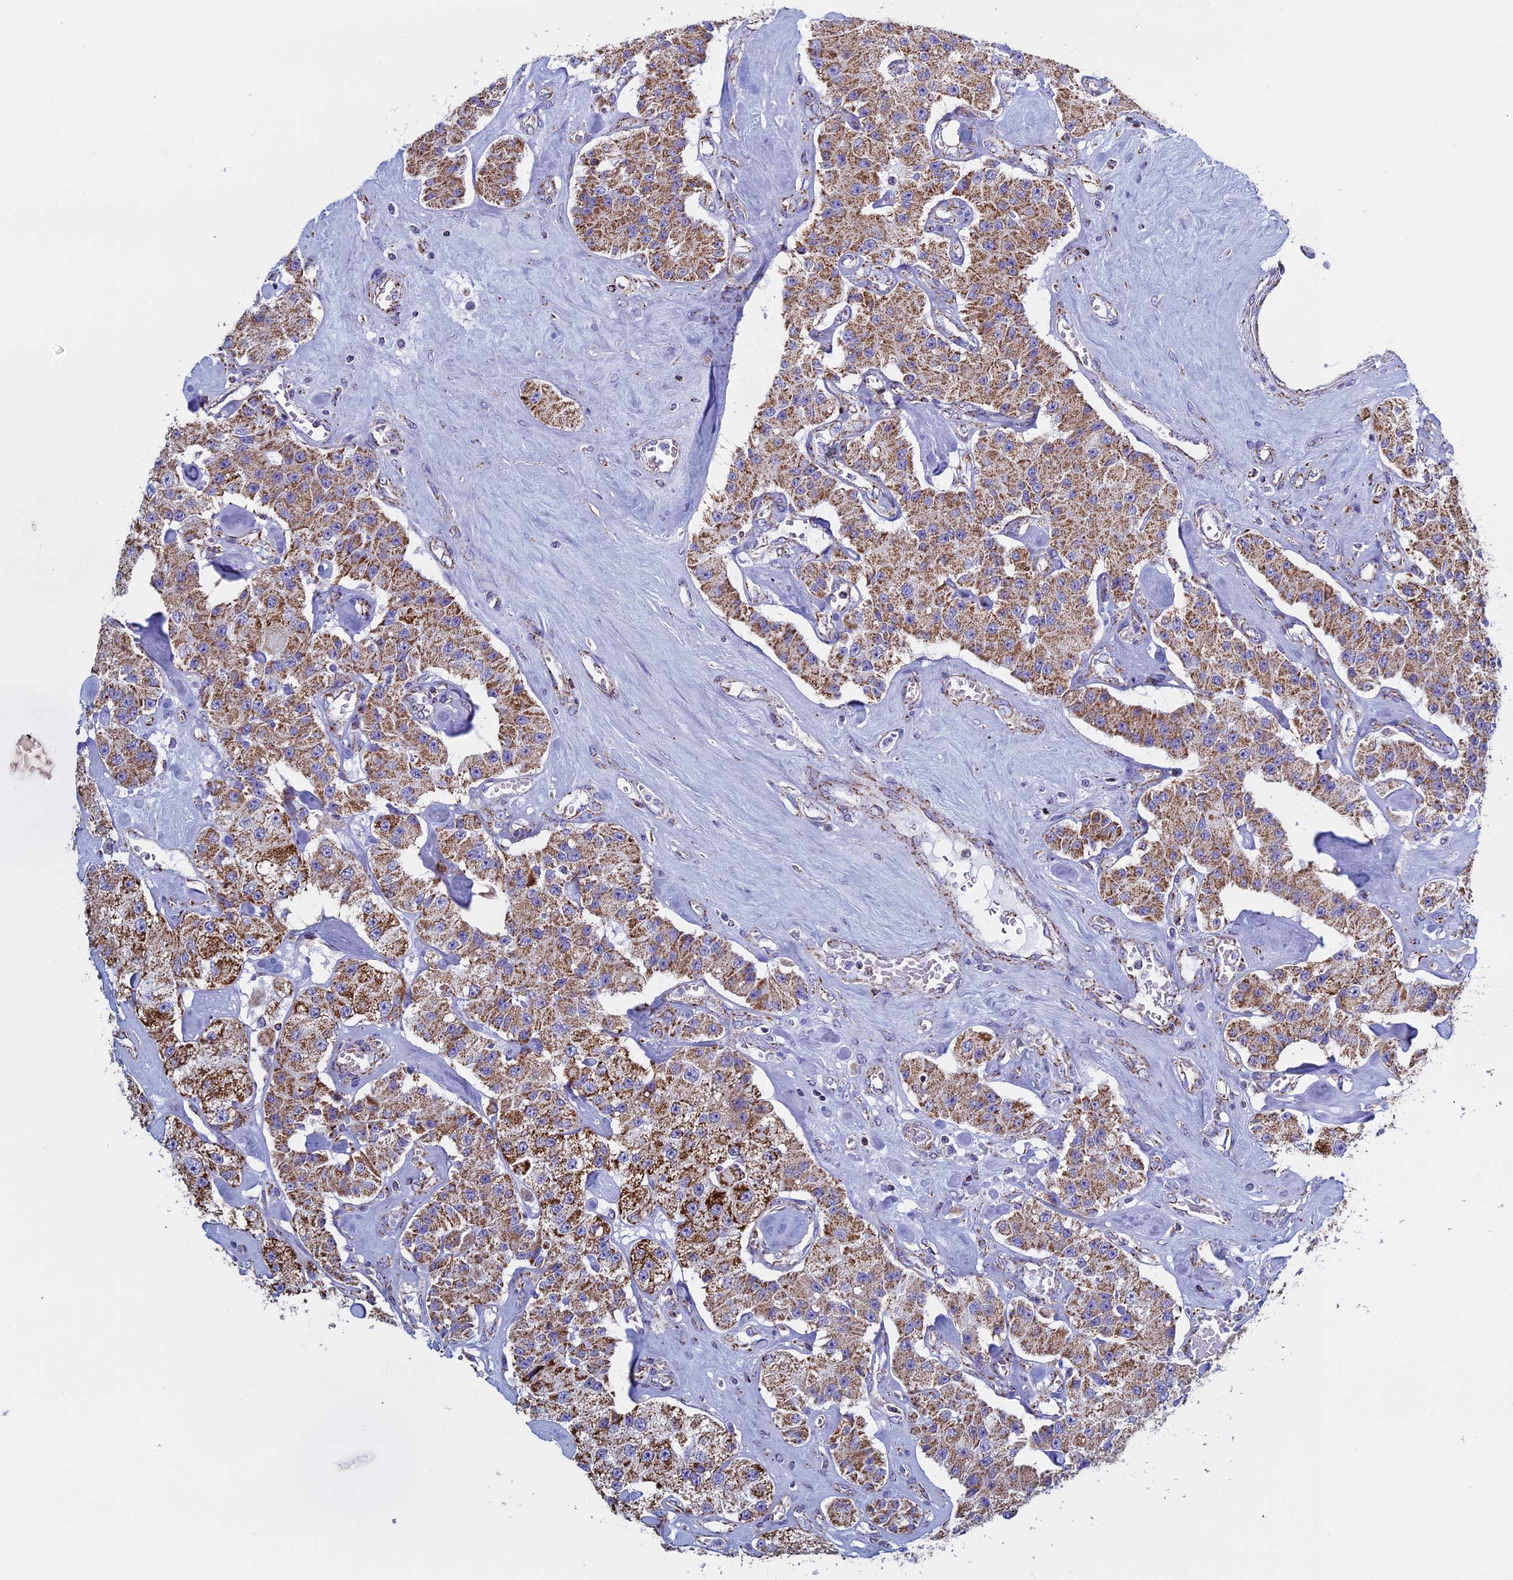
{"staining": {"intensity": "moderate", "quantity": ">75%", "location": "cytoplasmic/membranous"}, "tissue": "carcinoid", "cell_type": "Tumor cells", "image_type": "cancer", "snomed": [{"axis": "morphology", "description": "Carcinoid, malignant, NOS"}, {"axis": "topography", "description": "Pancreas"}], "caption": "Immunohistochemical staining of carcinoid (malignant) shows moderate cytoplasmic/membranous protein positivity in about >75% of tumor cells.", "gene": "UQCRFS1", "patient": {"sex": "male", "age": 41}}